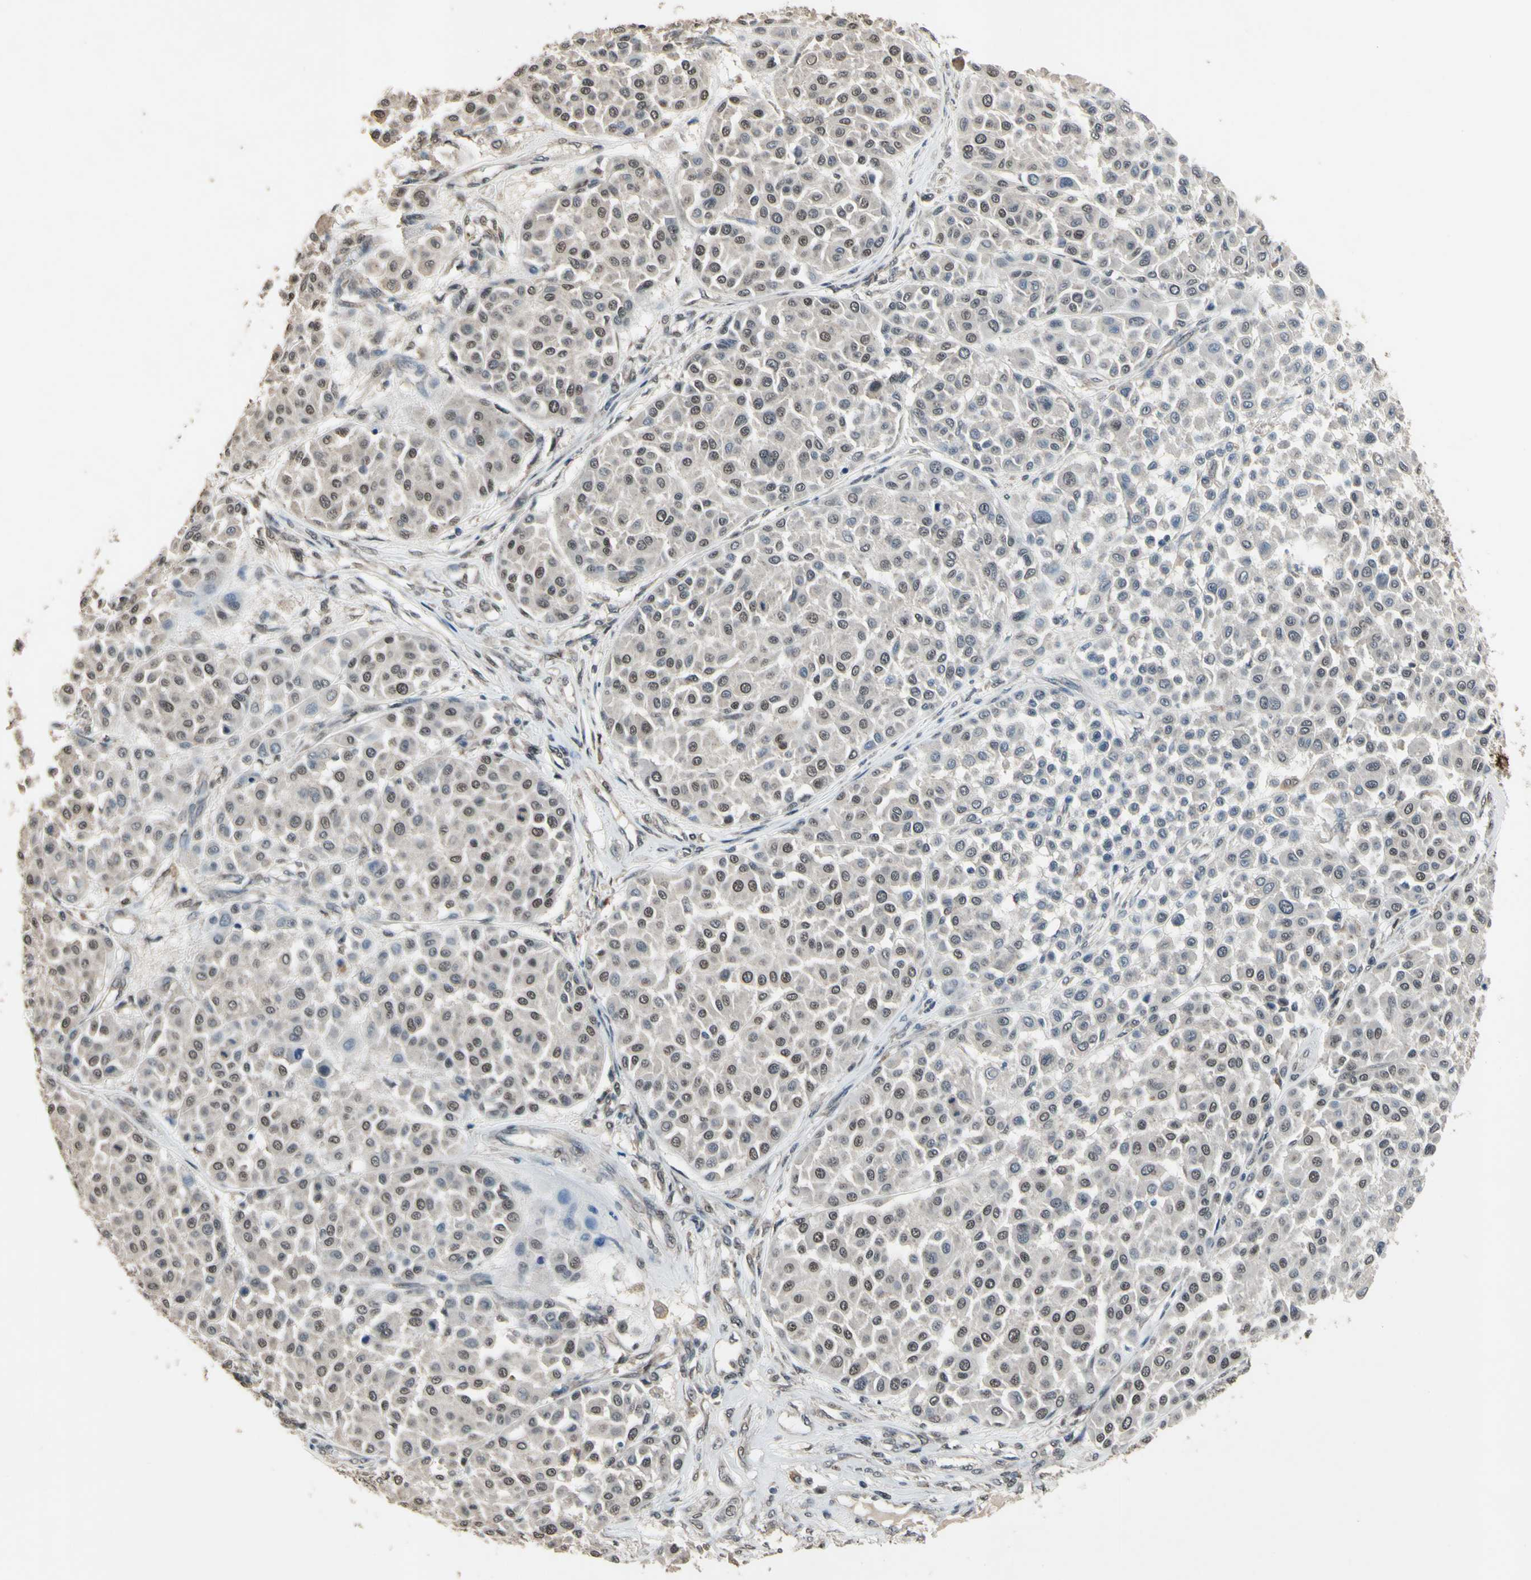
{"staining": {"intensity": "weak", "quantity": "25%-75%", "location": "nuclear"}, "tissue": "melanoma", "cell_type": "Tumor cells", "image_type": "cancer", "snomed": [{"axis": "morphology", "description": "Malignant melanoma, Metastatic site"}, {"axis": "topography", "description": "Soft tissue"}], "caption": "A micrograph showing weak nuclear staining in about 25%-75% of tumor cells in malignant melanoma (metastatic site), as visualized by brown immunohistochemical staining.", "gene": "ZNF174", "patient": {"sex": "male", "age": 41}}